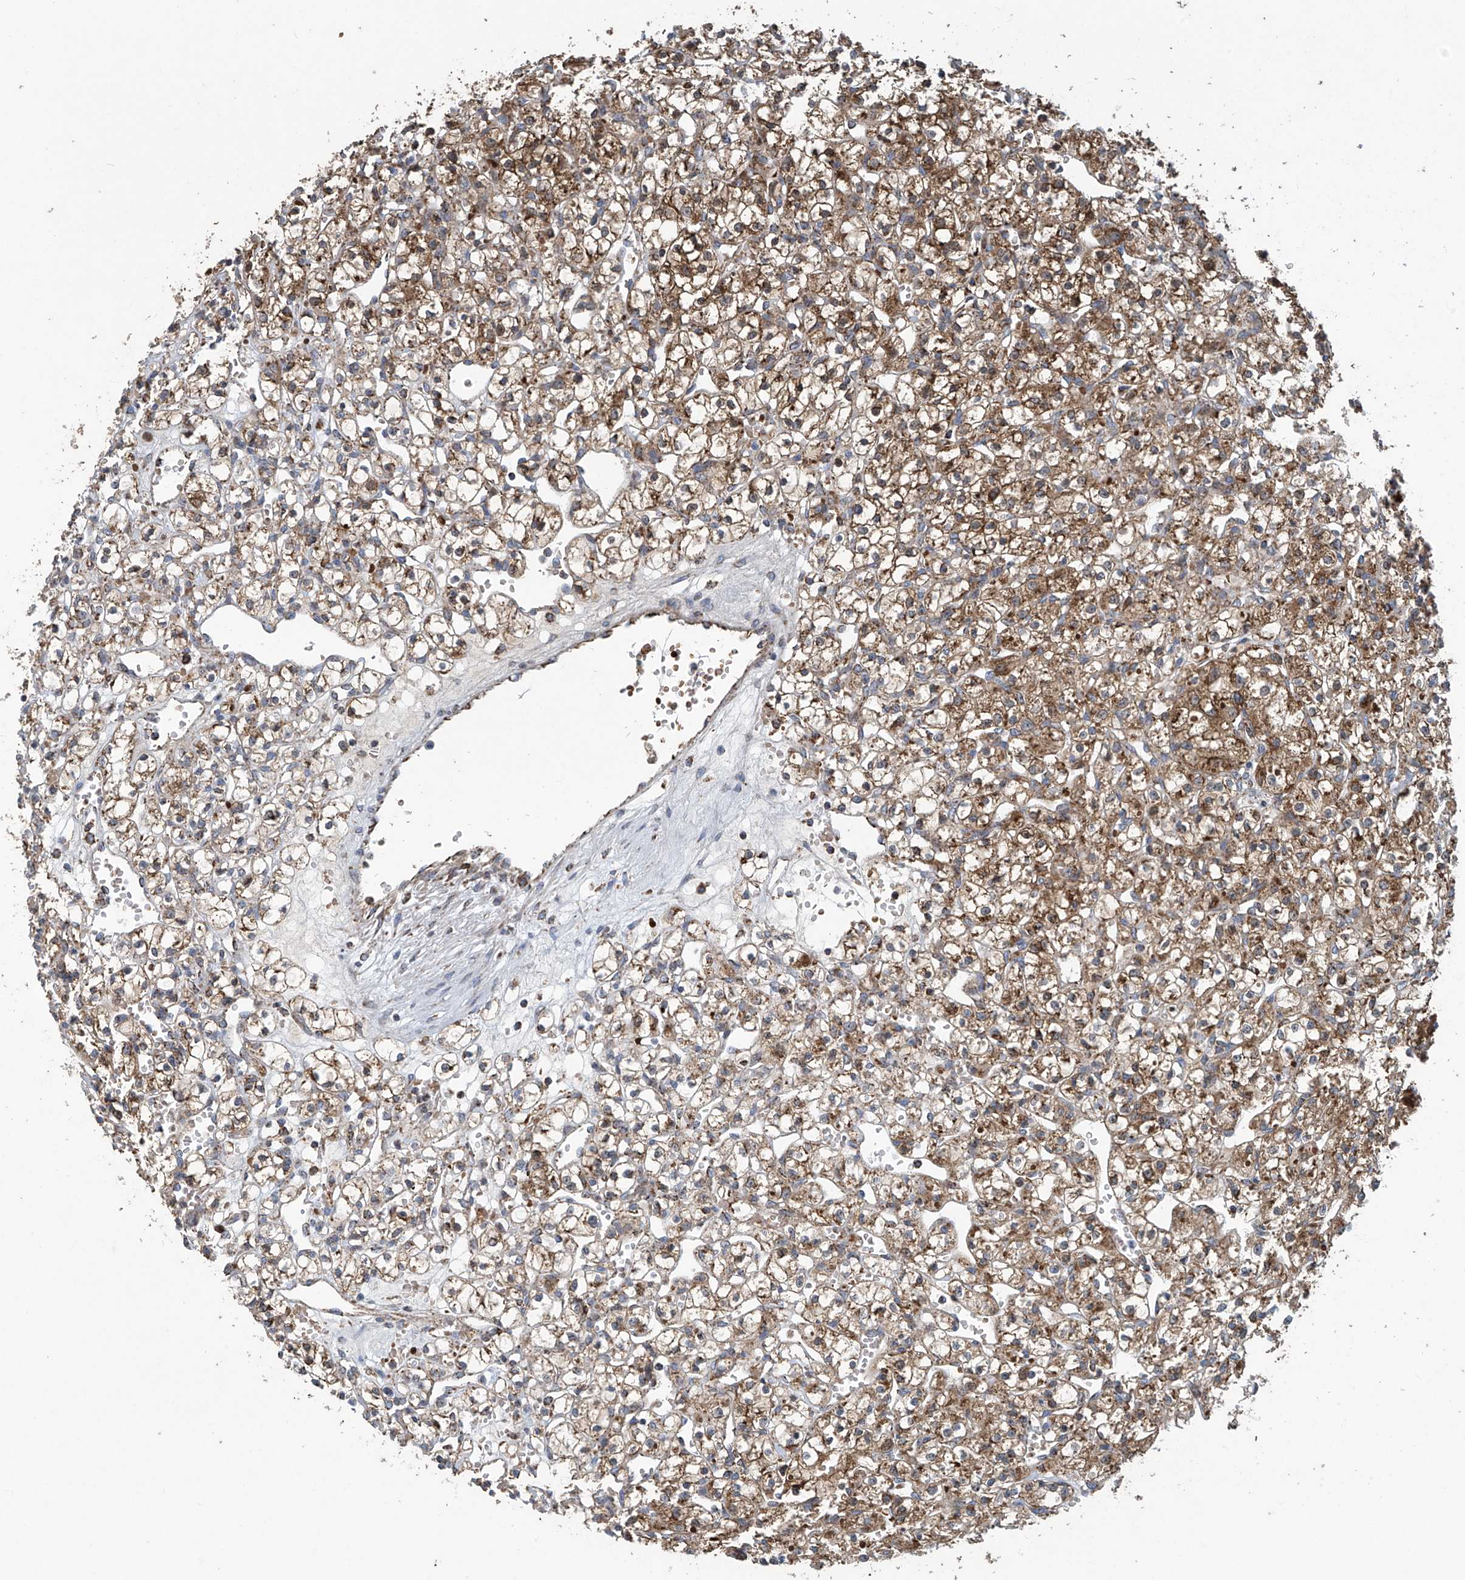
{"staining": {"intensity": "moderate", "quantity": ">75%", "location": "cytoplasmic/membranous"}, "tissue": "renal cancer", "cell_type": "Tumor cells", "image_type": "cancer", "snomed": [{"axis": "morphology", "description": "Adenocarcinoma, NOS"}, {"axis": "topography", "description": "Kidney"}], "caption": "There is medium levels of moderate cytoplasmic/membranous expression in tumor cells of renal cancer (adenocarcinoma), as demonstrated by immunohistochemical staining (brown color).", "gene": "COMMD1", "patient": {"sex": "female", "age": 59}}